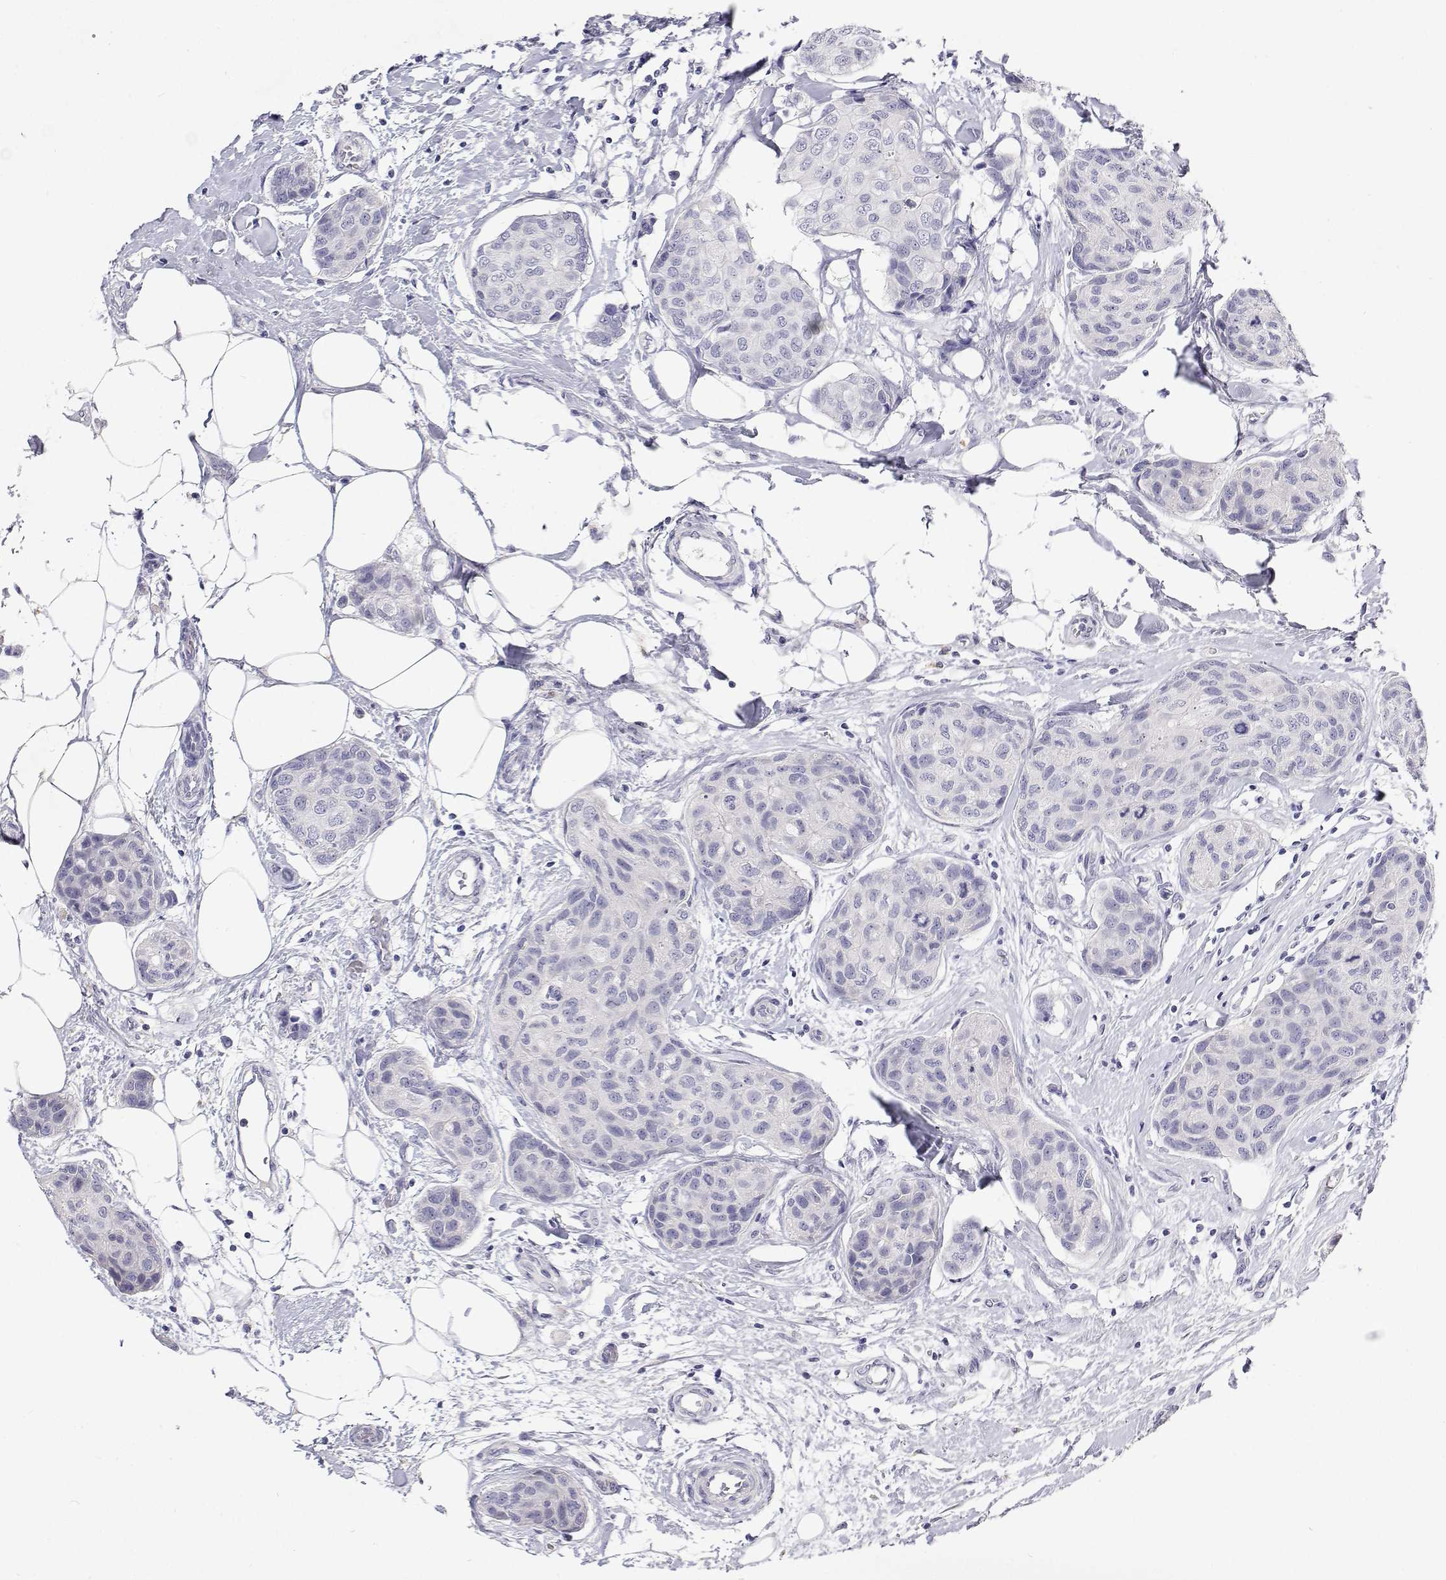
{"staining": {"intensity": "negative", "quantity": "none", "location": "none"}, "tissue": "breast cancer", "cell_type": "Tumor cells", "image_type": "cancer", "snomed": [{"axis": "morphology", "description": "Duct carcinoma"}, {"axis": "topography", "description": "Breast"}], "caption": "This histopathology image is of breast cancer stained with immunohistochemistry to label a protein in brown with the nuclei are counter-stained blue. There is no expression in tumor cells.", "gene": "NCR2", "patient": {"sex": "female", "age": 80}}